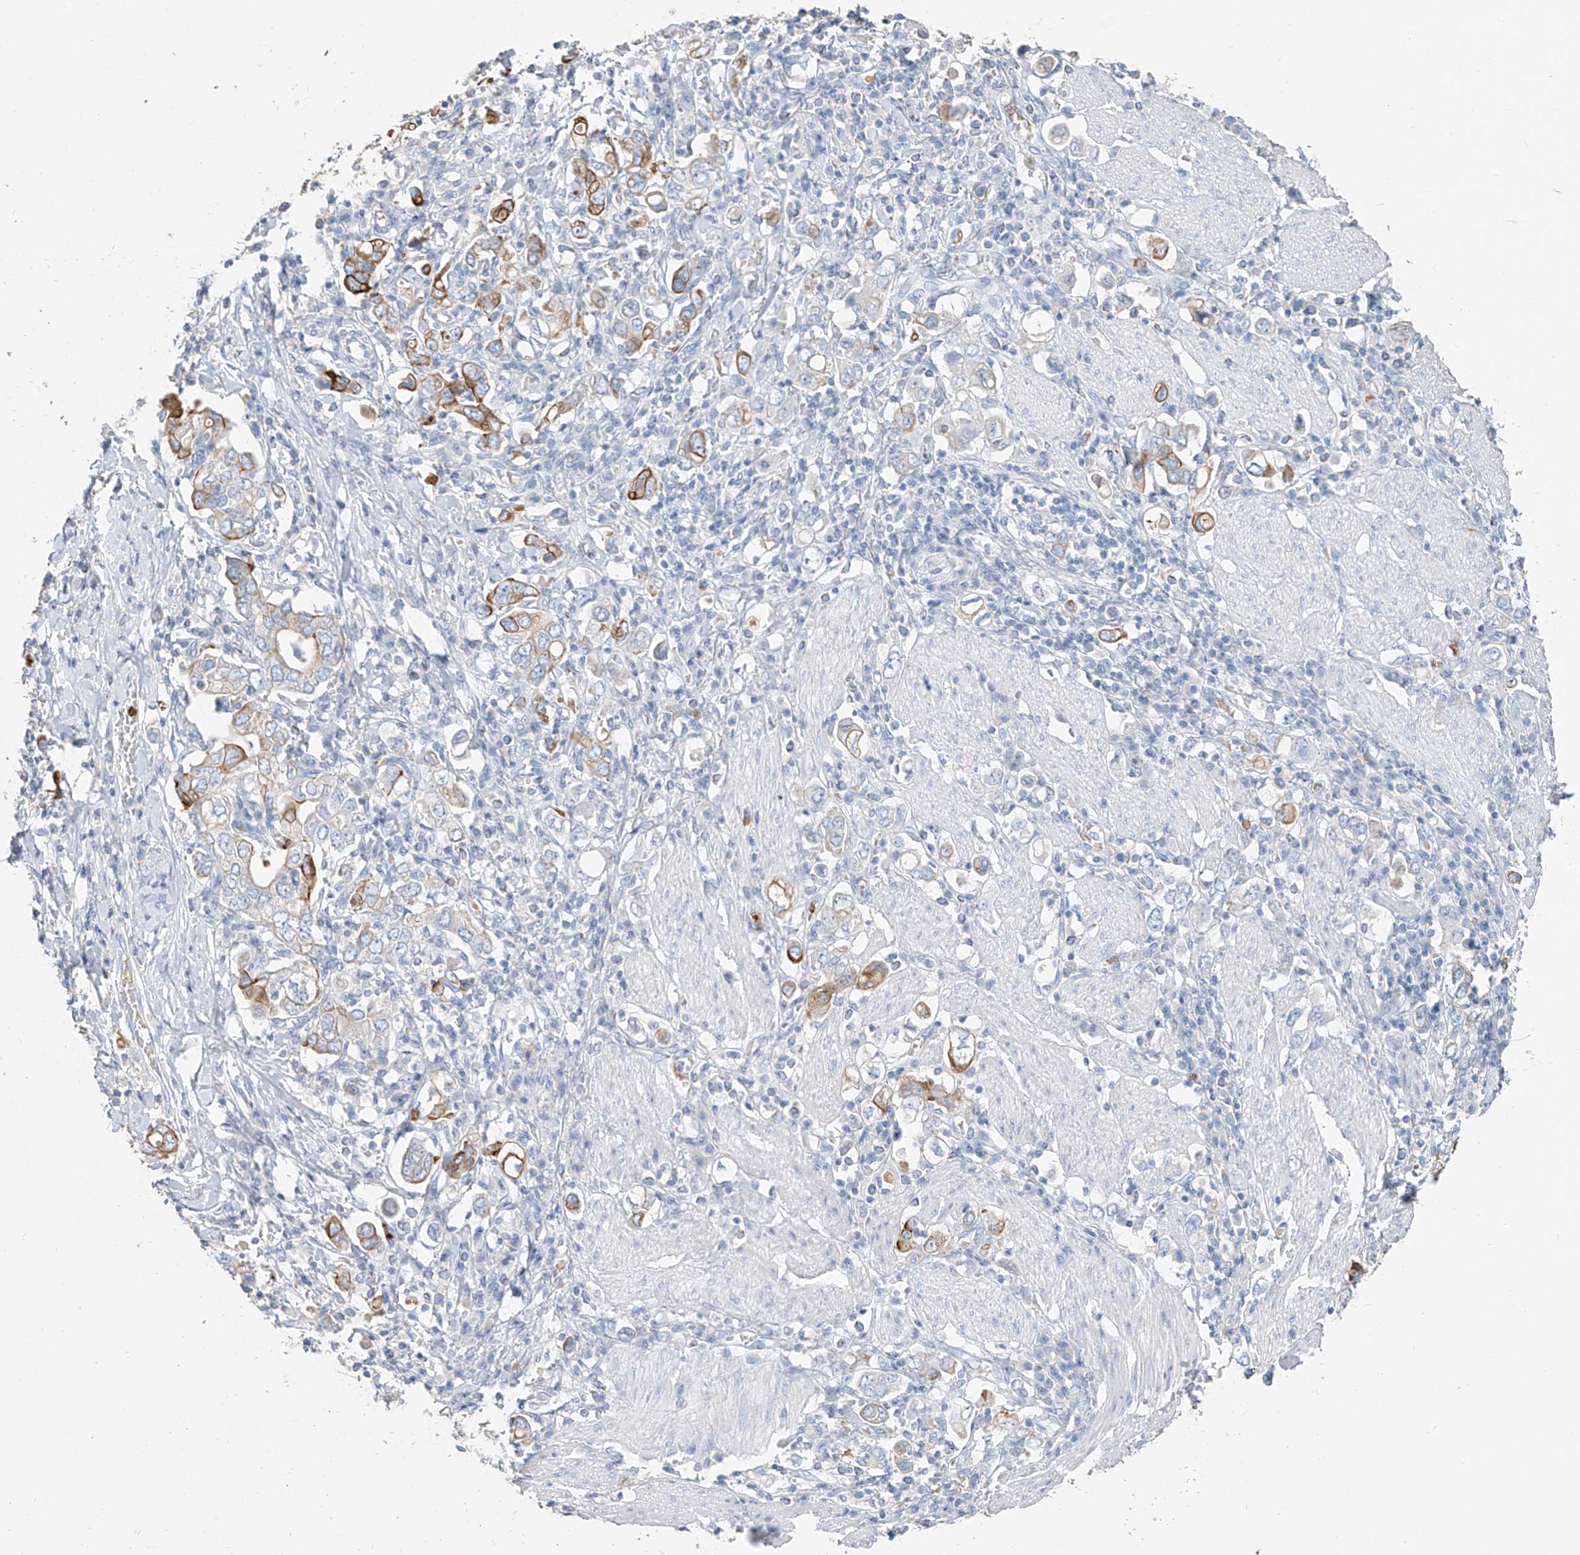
{"staining": {"intensity": "moderate", "quantity": "25%-75%", "location": "cytoplasmic/membranous"}, "tissue": "stomach cancer", "cell_type": "Tumor cells", "image_type": "cancer", "snomed": [{"axis": "morphology", "description": "Adenocarcinoma, NOS"}, {"axis": "topography", "description": "Stomach, upper"}], "caption": "Moderate cytoplasmic/membranous staining for a protein is present in about 25%-75% of tumor cells of stomach cancer (adenocarcinoma) using IHC.", "gene": "PAFAH1B3", "patient": {"sex": "male", "age": 62}}